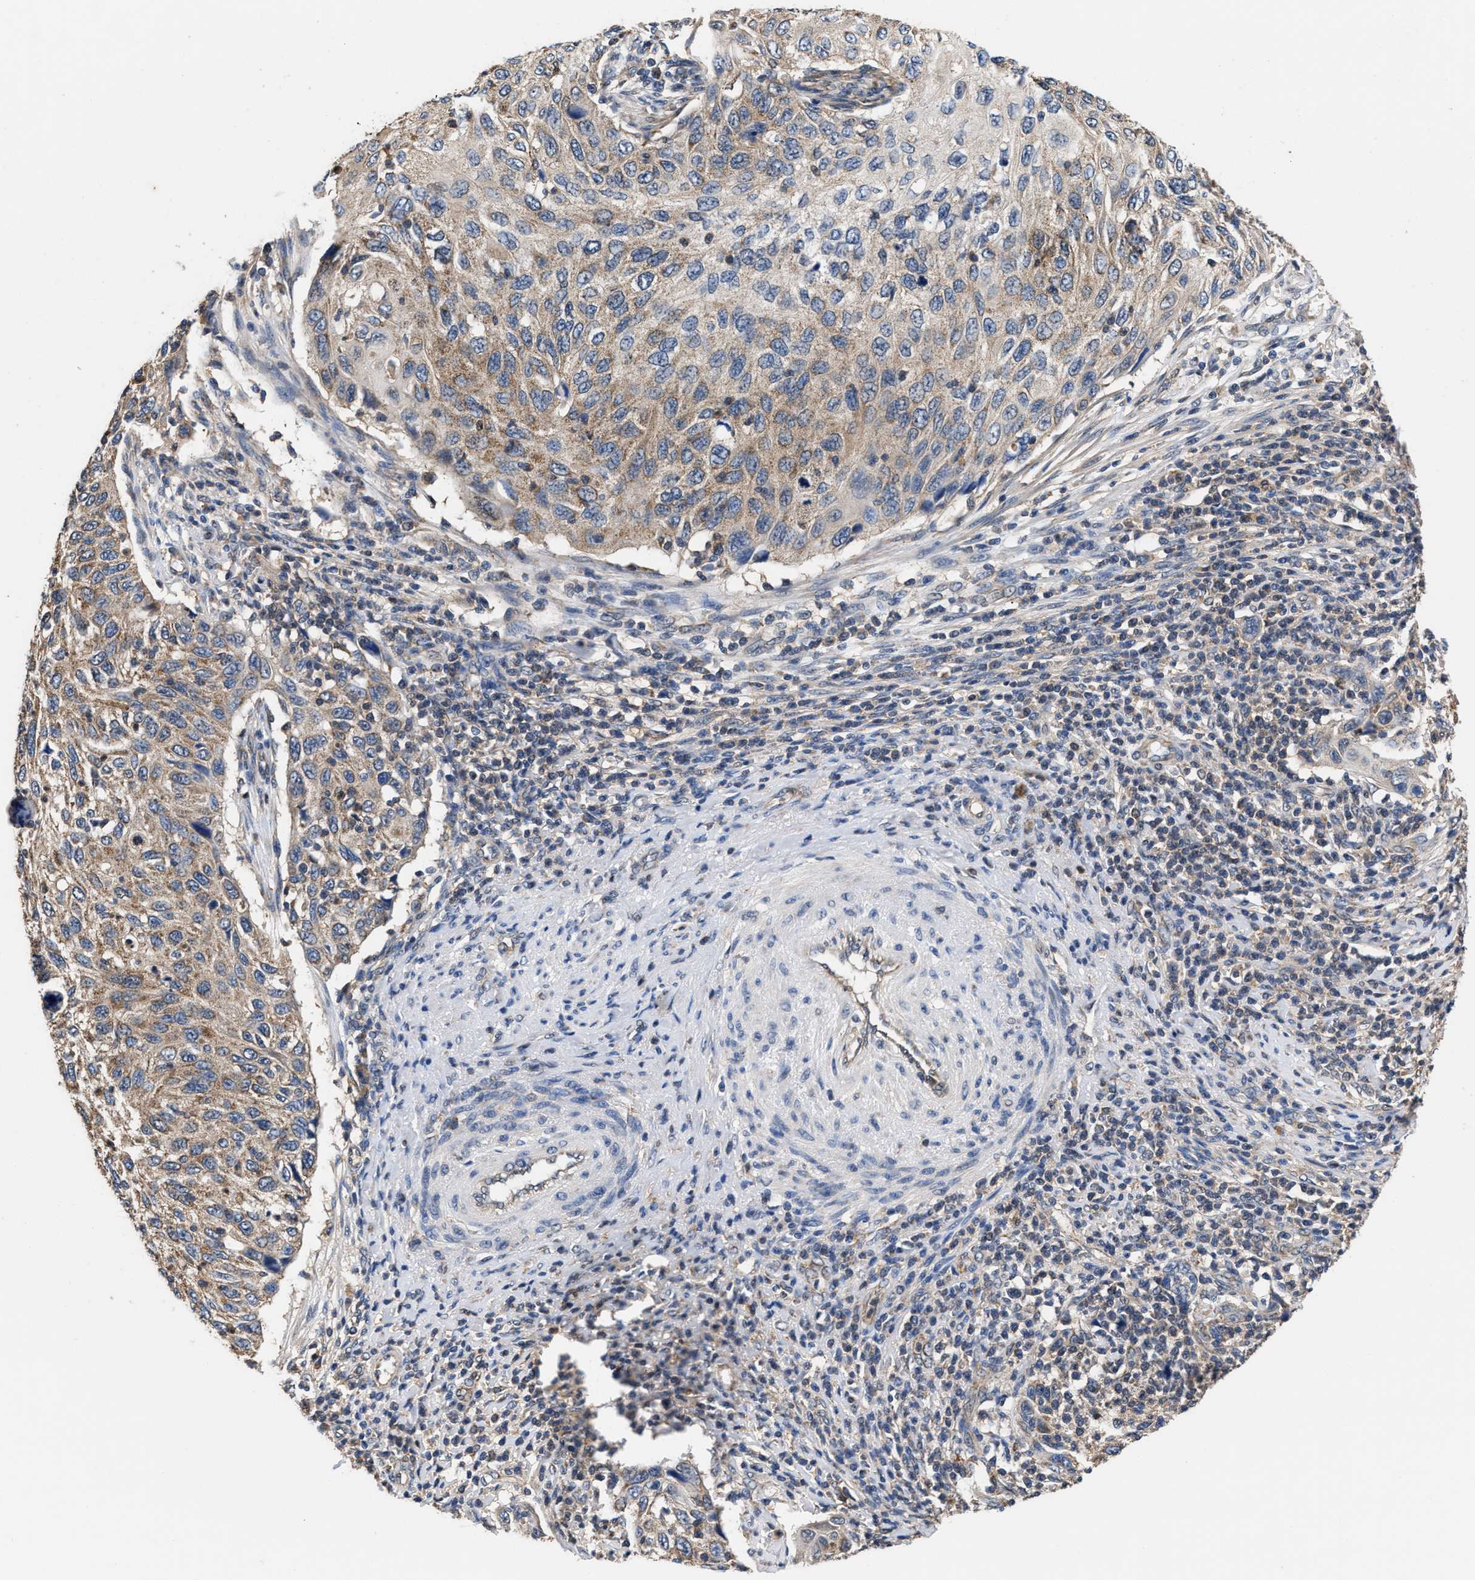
{"staining": {"intensity": "weak", "quantity": ">75%", "location": "cytoplasmic/membranous"}, "tissue": "cervical cancer", "cell_type": "Tumor cells", "image_type": "cancer", "snomed": [{"axis": "morphology", "description": "Squamous cell carcinoma, NOS"}, {"axis": "topography", "description": "Cervix"}], "caption": "The image reveals a brown stain indicating the presence of a protein in the cytoplasmic/membranous of tumor cells in cervical cancer (squamous cell carcinoma).", "gene": "ACLY", "patient": {"sex": "female", "age": 70}}